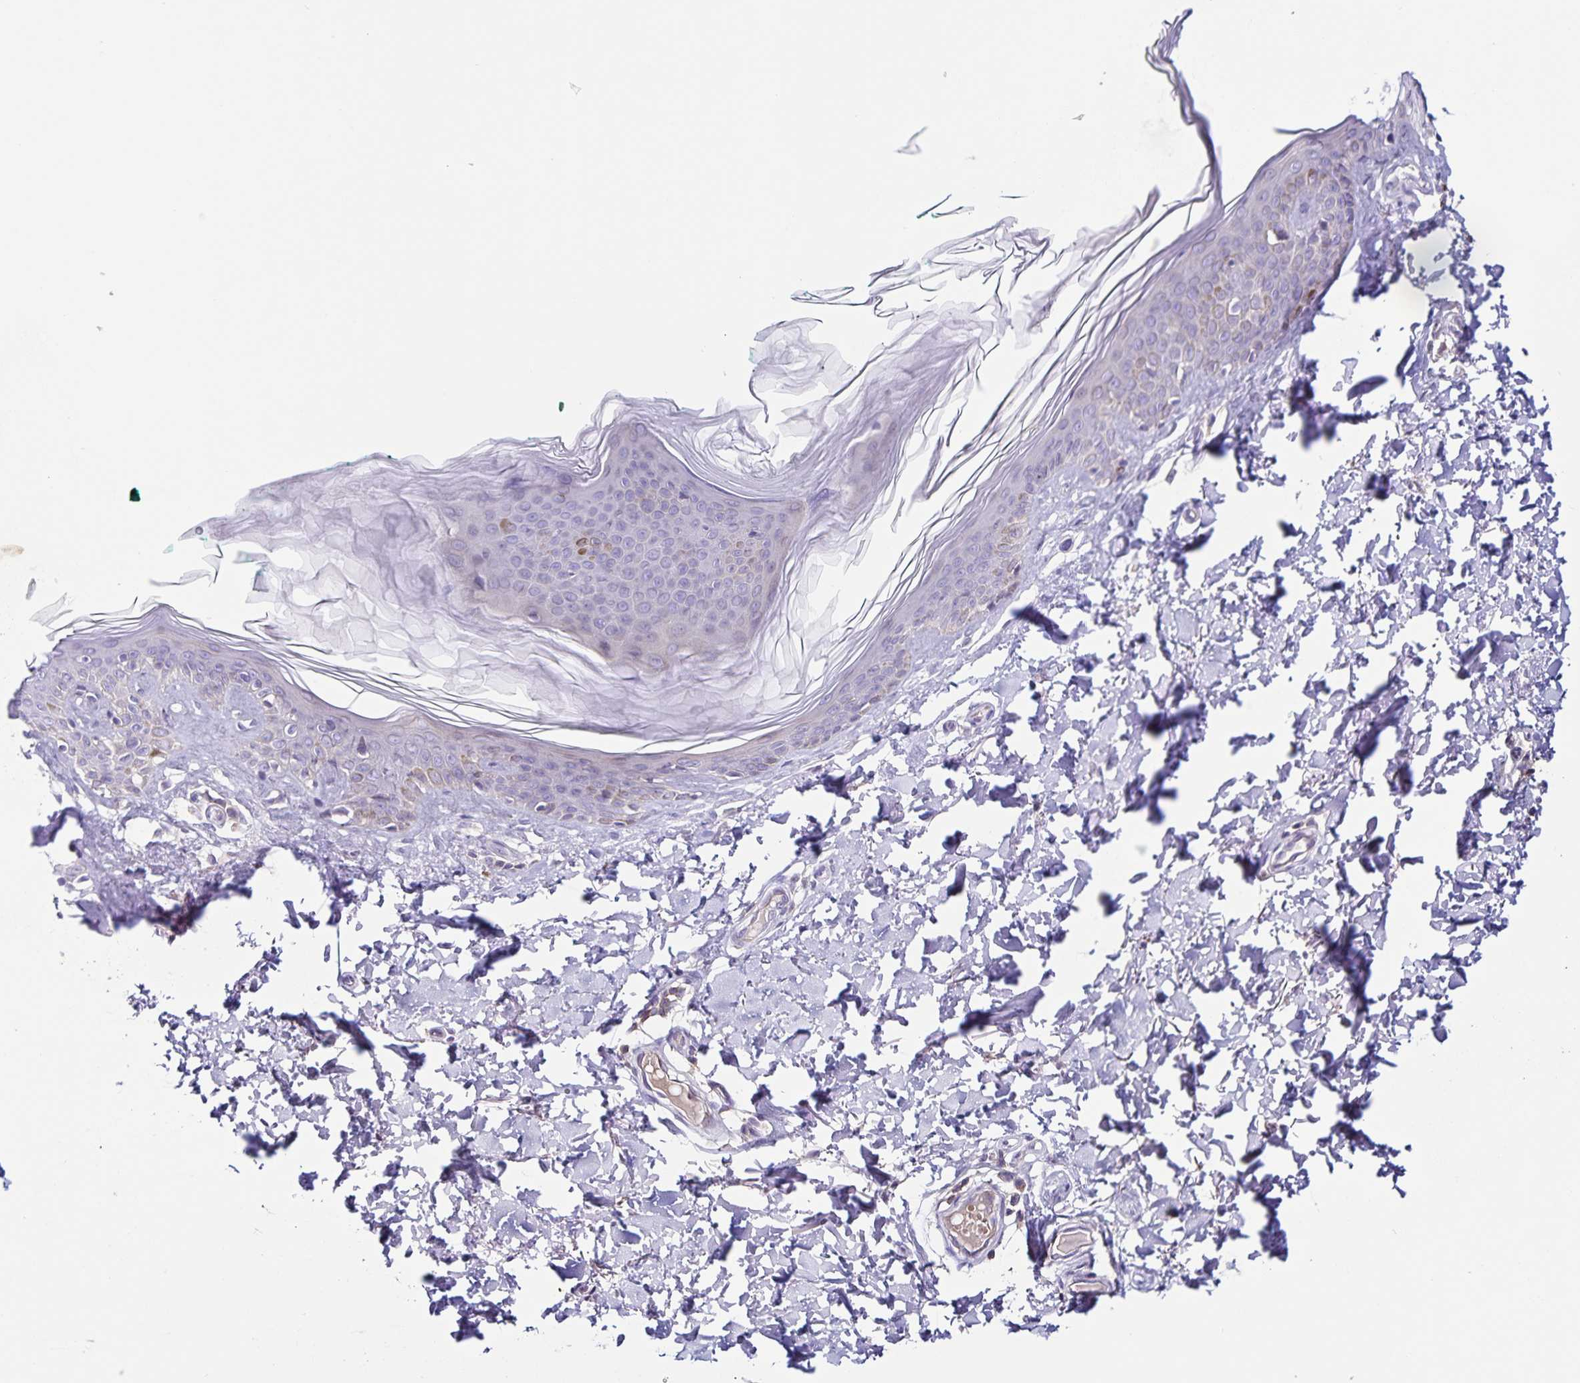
{"staining": {"intensity": "negative", "quantity": "none", "location": "none"}, "tissue": "skin", "cell_type": "Fibroblasts", "image_type": "normal", "snomed": [{"axis": "morphology", "description": "Normal tissue, NOS"}, {"axis": "topography", "description": "Skin"}, {"axis": "topography", "description": "Peripheral nerve tissue"}], "caption": "Fibroblasts are negative for protein expression in benign human skin. The staining was performed using DAB to visualize the protein expression in brown, while the nuclei were stained in blue with hematoxylin (Magnification: 20x).", "gene": "STPG4", "patient": {"sex": "female", "age": 45}}